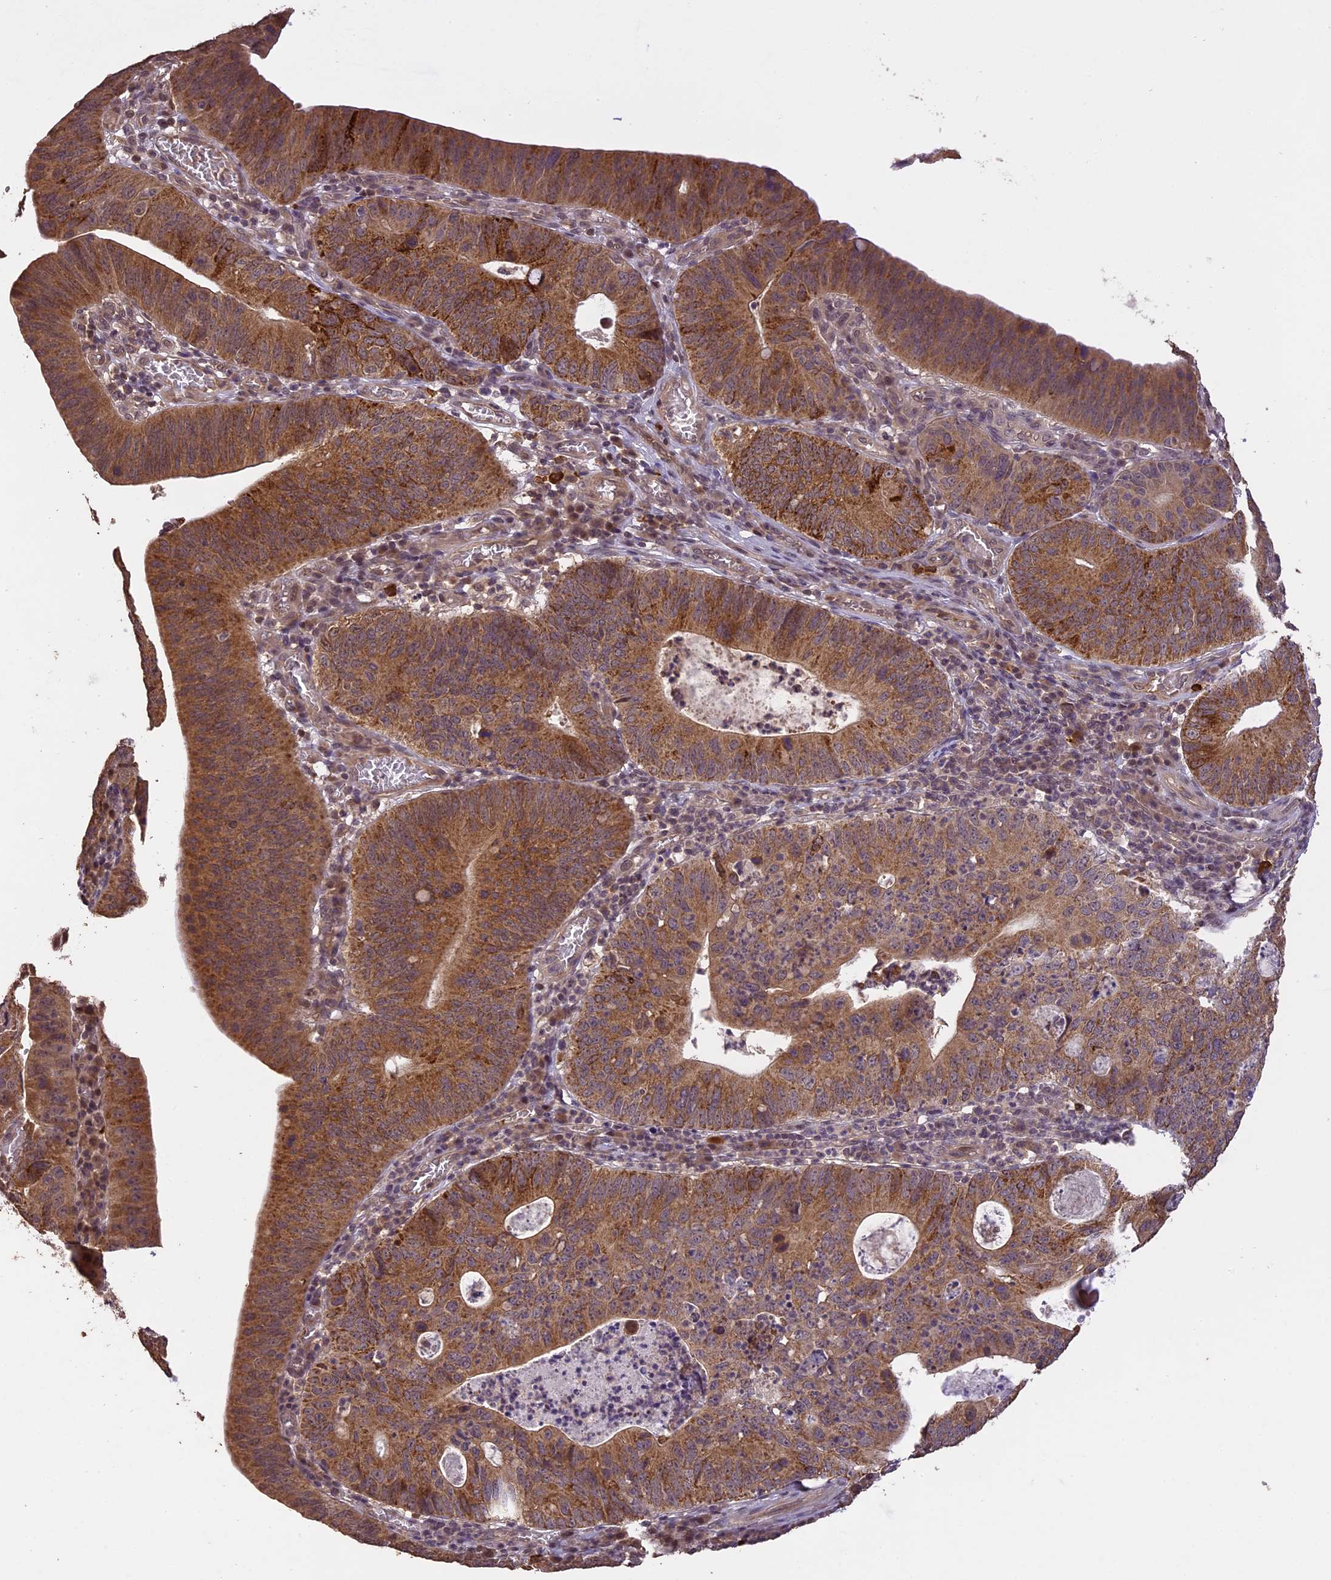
{"staining": {"intensity": "strong", "quantity": ">75%", "location": "cytoplasmic/membranous"}, "tissue": "stomach cancer", "cell_type": "Tumor cells", "image_type": "cancer", "snomed": [{"axis": "morphology", "description": "Adenocarcinoma, NOS"}, {"axis": "topography", "description": "Stomach"}], "caption": "A histopathology image of stomach cancer (adenocarcinoma) stained for a protein exhibits strong cytoplasmic/membranous brown staining in tumor cells. (DAB (3,3'-diaminobenzidine) IHC, brown staining for protein, blue staining for nuclei).", "gene": "TIGD7", "patient": {"sex": "male", "age": 59}}